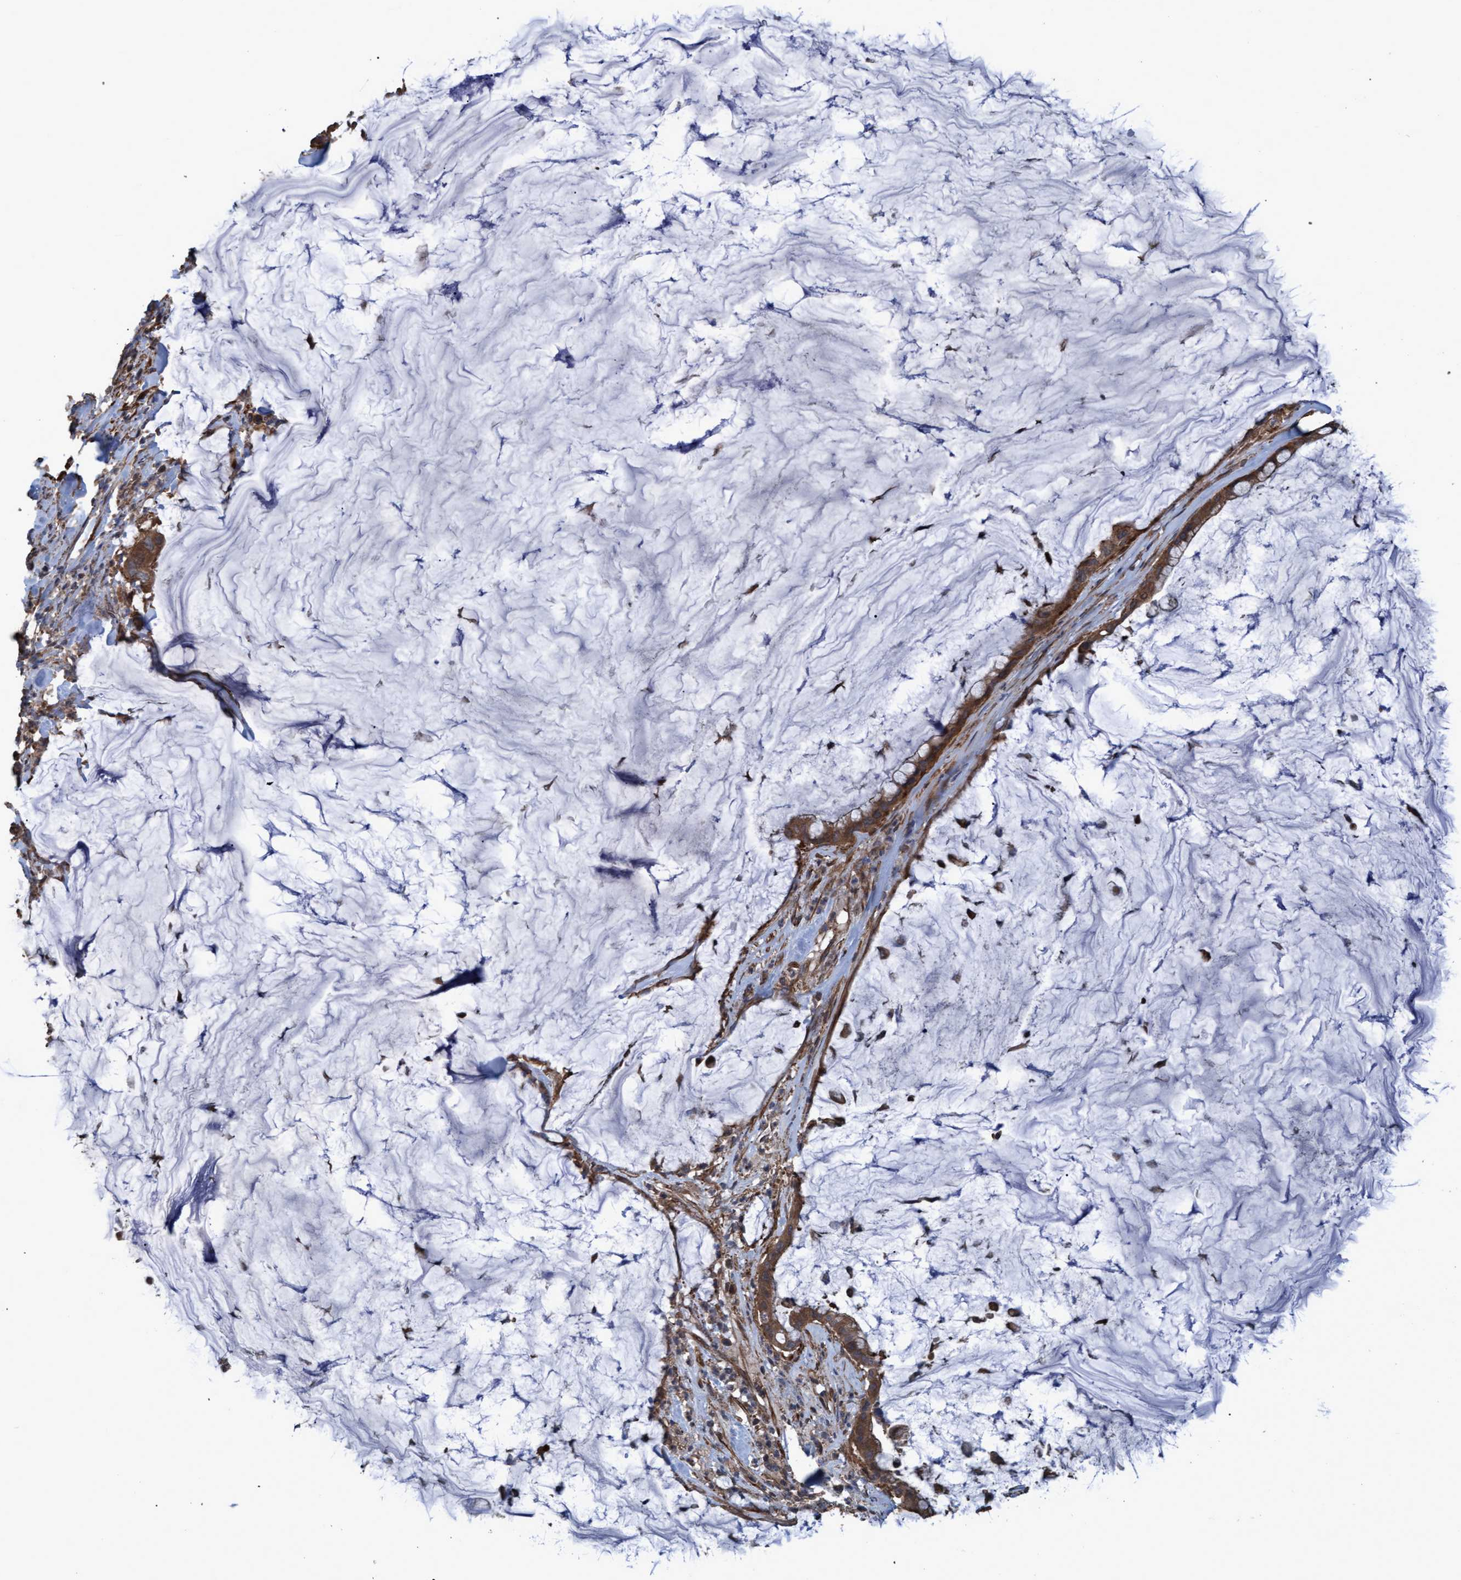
{"staining": {"intensity": "moderate", "quantity": ">75%", "location": "cytoplasmic/membranous"}, "tissue": "pancreatic cancer", "cell_type": "Tumor cells", "image_type": "cancer", "snomed": [{"axis": "morphology", "description": "Adenocarcinoma, NOS"}, {"axis": "topography", "description": "Pancreas"}], "caption": "This photomicrograph displays immunohistochemistry (IHC) staining of pancreatic cancer (adenocarcinoma), with medium moderate cytoplasmic/membranous expression in approximately >75% of tumor cells.", "gene": "GGT6", "patient": {"sex": "male", "age": 41}}